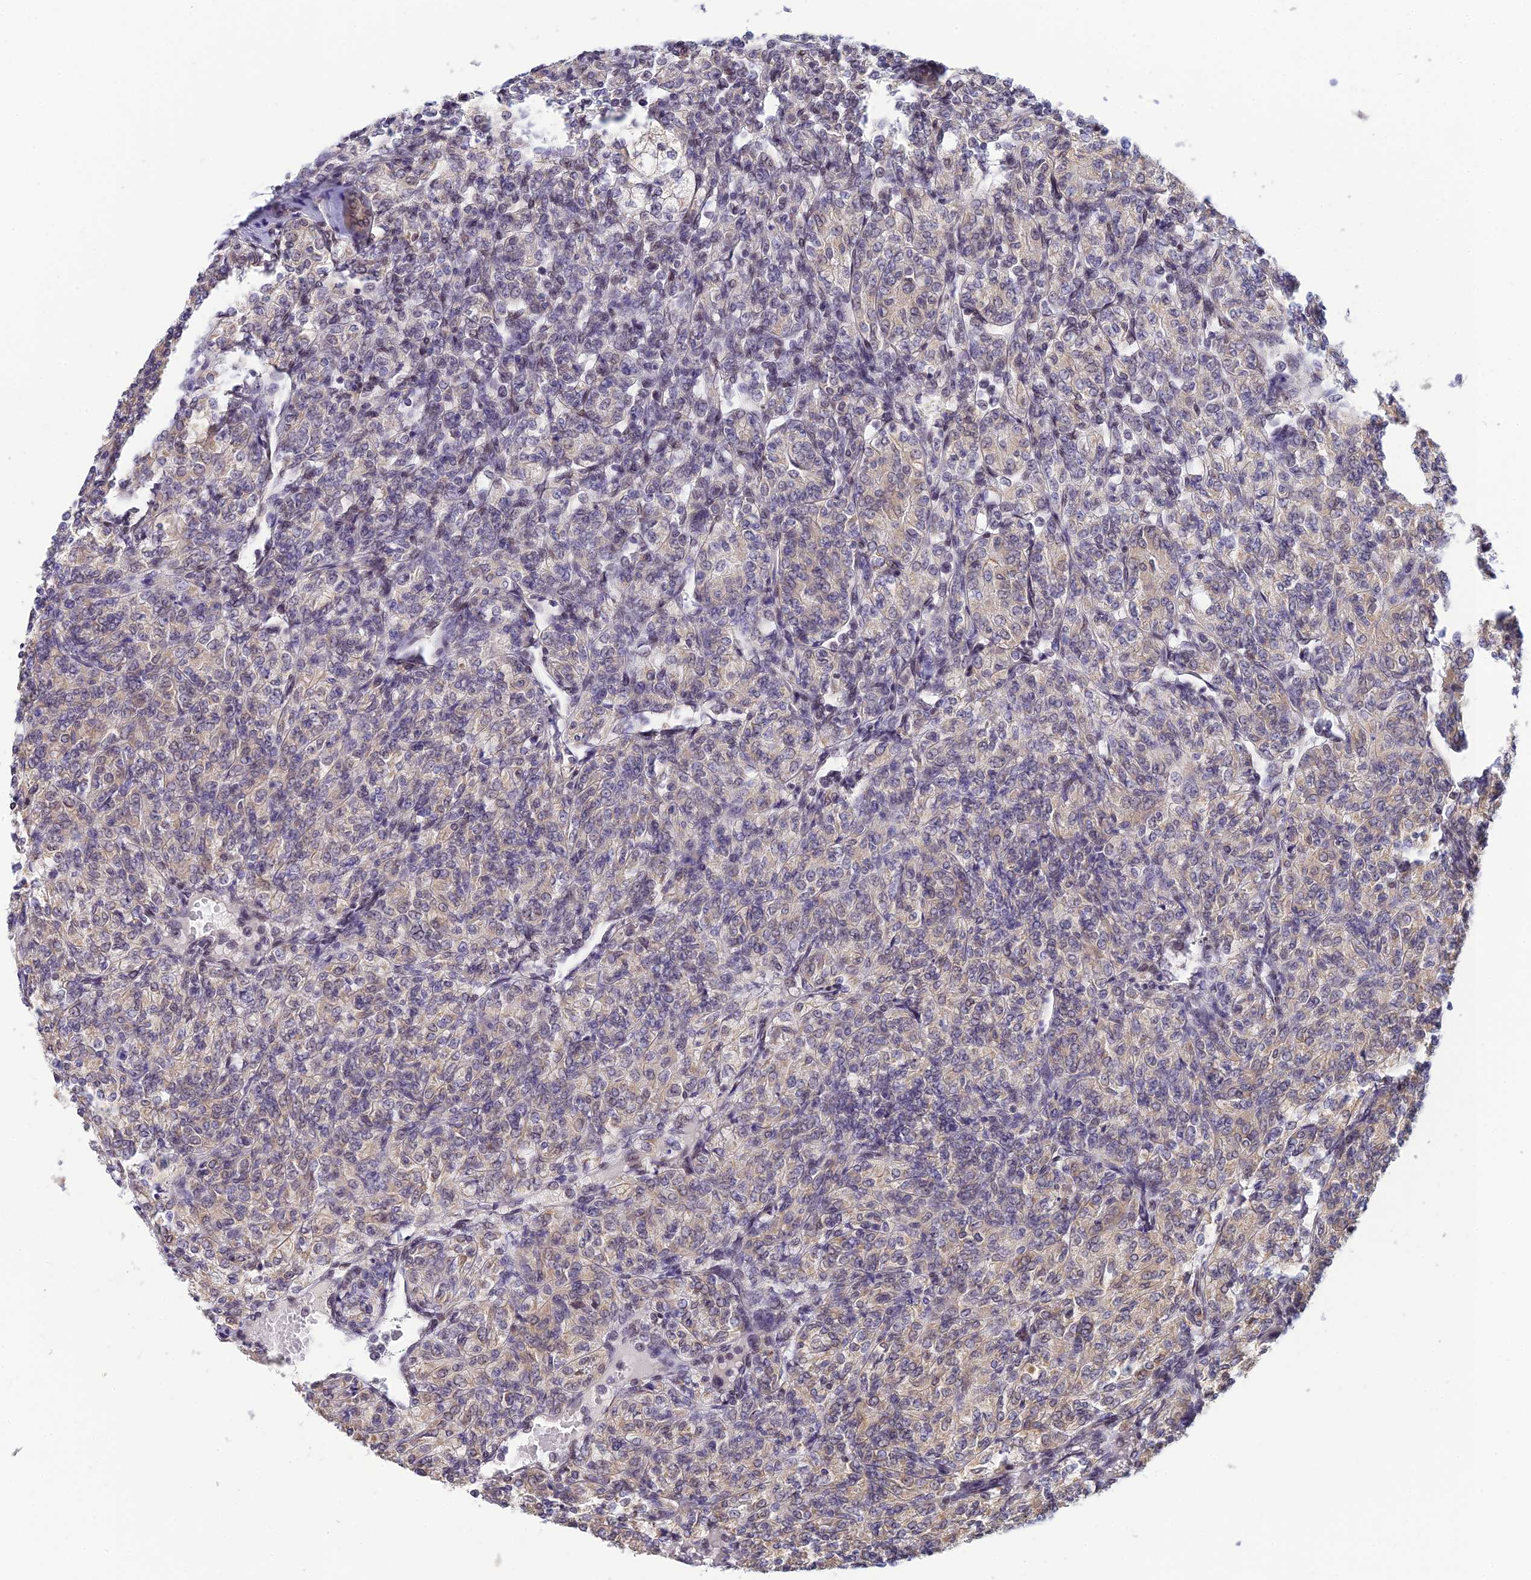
{"staining": {"intensity": "weak", "quantity": "<25%", "location": "cytoplasmic/membranous,nuclear"}, "tissue": "renal cancer", "cell_type": "Tumor cells", "image_type": "cancer", "snomed": [{"axis": "morphology", "description": "Adenocarcinoma, NOS"}, {"axis": "topography", "description": "Kidney"}], "caption": "DAB (3,3'-diaminobenzidine) immunohistochemical staining of human renal cancer displays no significant staining in tumor cells.", "gene": "C2orf49", "patient": {"sex": "male", "age": 77}}